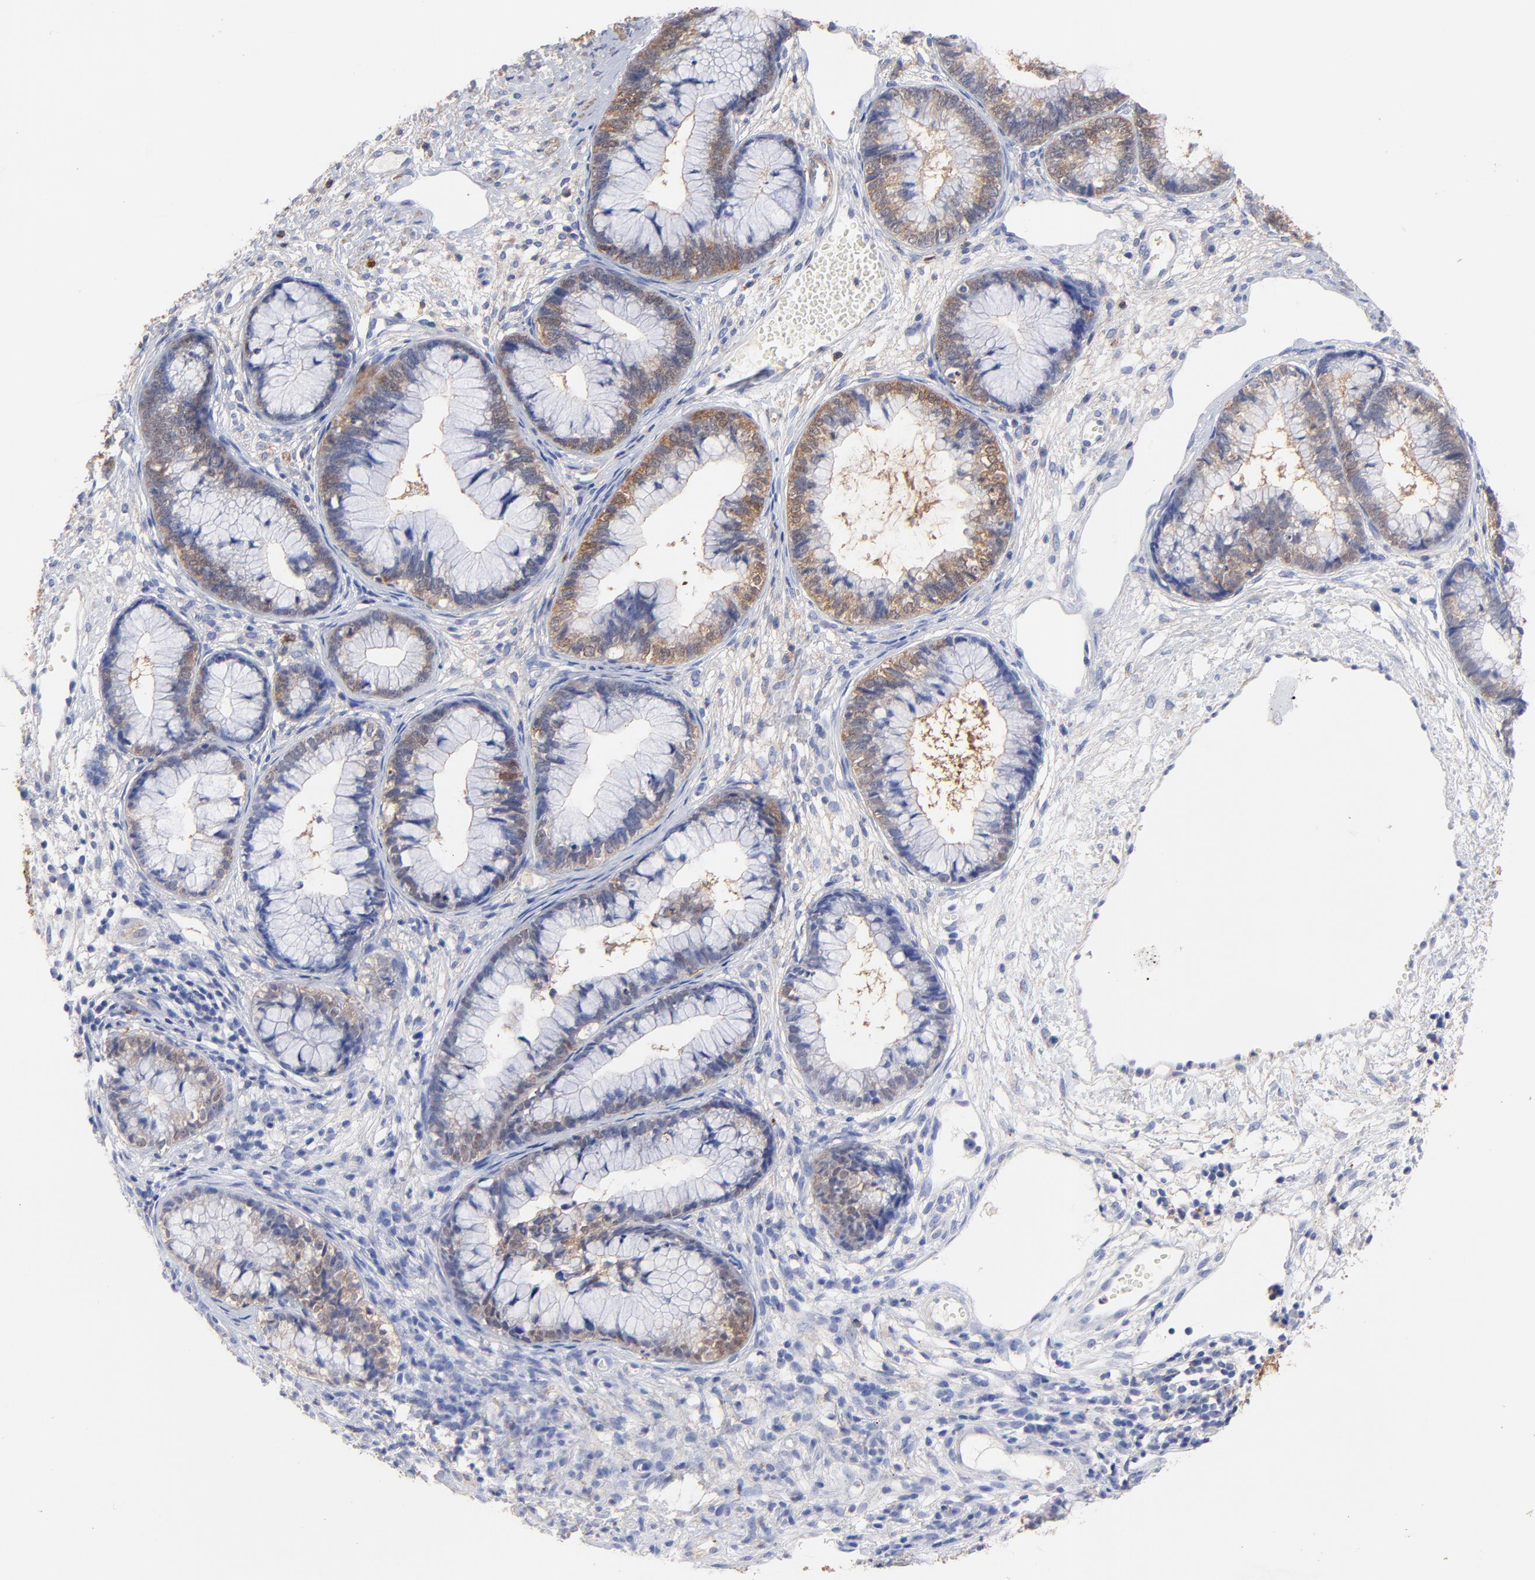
{"staining": {"intensity": "weak", "quantity": "25%-75%", "location": "cytoplasmic/membranous"}, "tissue": "cervical cancer", "cell_type": "Tumor cells", "image_type": "cancer", "snomed": [{"axis": "morphology", "description": "Adenocarcinoma, NOS"}, {"axis": "topography", "description": "Cervix"}], "caption": "Cervical cancer (adenocarcinoma) stained with a brown dye exhibits weak cytoplasmic/membranous positive staining in approximately 25%-75% of tumor cells.", "gene": "ASL", "patient": {"sex": "female", "age": 44}}